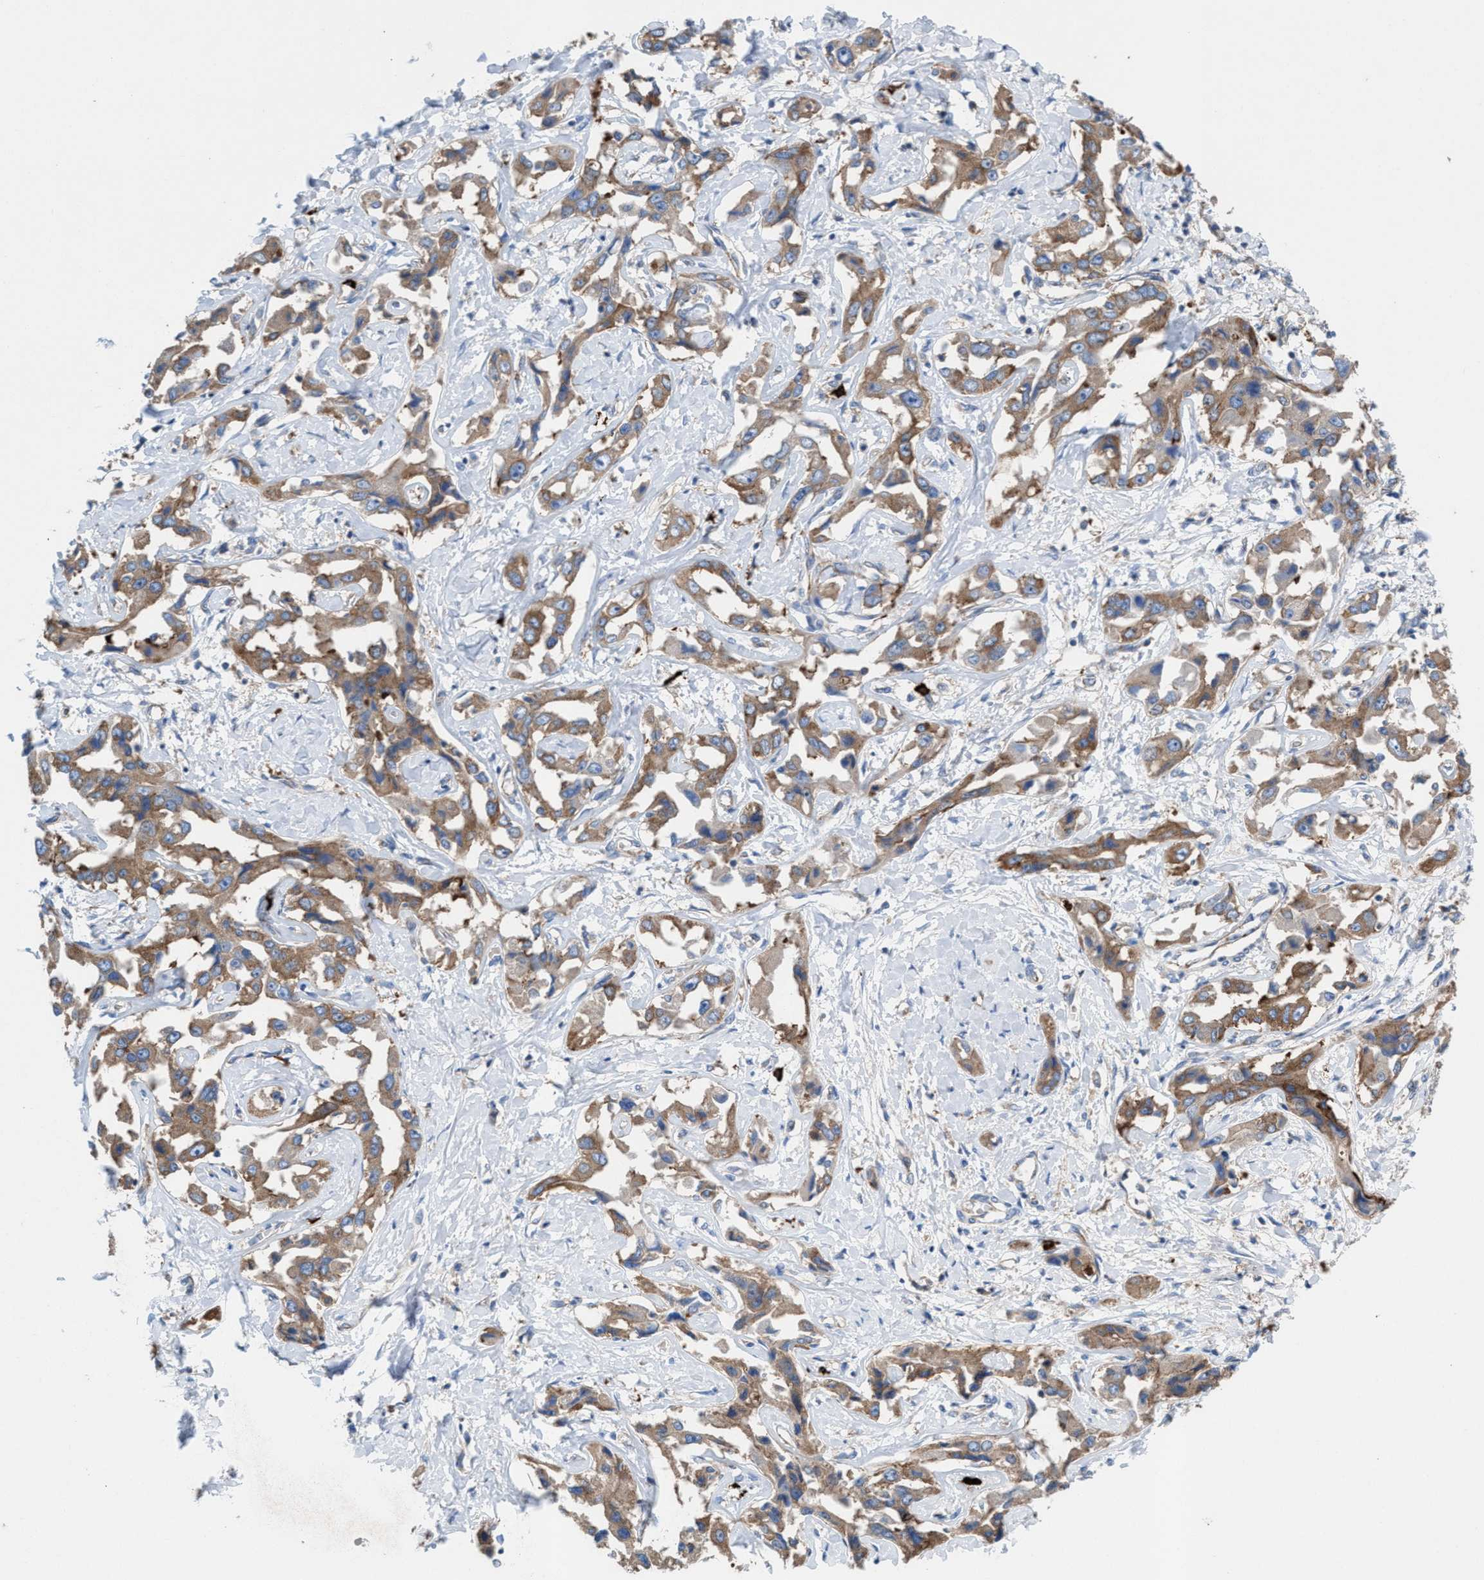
{"staining": {"intensity": "moderate", "quantity": ">75%", "location": "cytoplasmic/membranous"}, "tissue": "liver cancer", "cell_type": "Tumor cells", "image_type": "cancer", "snomed": [{"axis": "morphology", "description": "Cholangiocarcinoma"}, {"axis": "topography", "description": "Liver"}], "caption": "Protein expression analysis of liver cholangiocarcinoma displays moderate cytoplasmic/membranous staining in about >75% of tumor cells.", "gene": "NYAP1", "patient": {"sex": "male", "age": 59}}